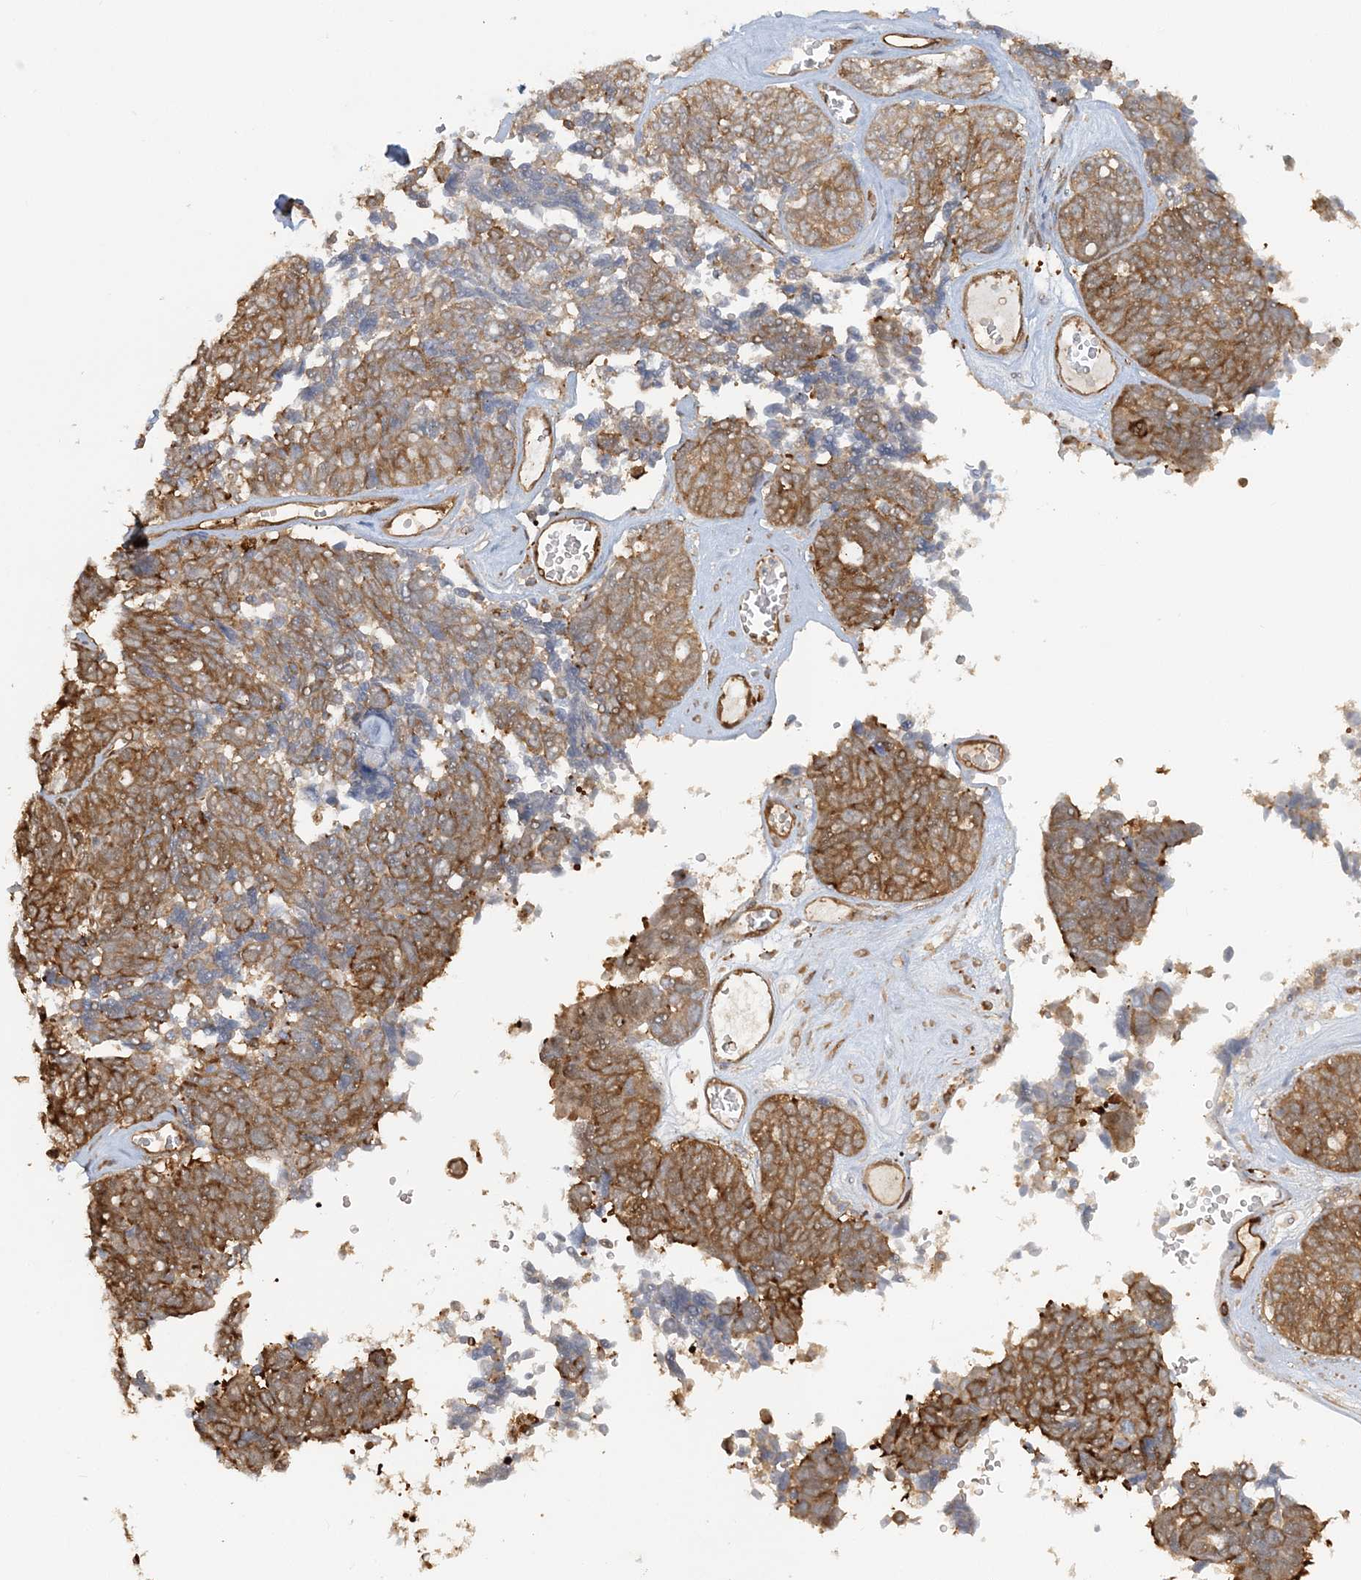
{"staining": {"intensity": "moderate", "quantity": ">75%", "location": "cytoplasmic/membranous"}, "tissue": "ovarian cancer", "cell_type": "Tumor cells", "image_type": "cancer", "snomed": [{"axis": "morphology", "description": "Cystadenocarcinoma, serous, NOS"}, {"axis": "topography", "description": "Ovary"}], "caption": "A brown stain highlights moderate cytoplasmic/membranous staining of a protein in ovarian cancer tumor cells.", "gene": "DSTN", "patient": {"sex": "female", "age": 79}}